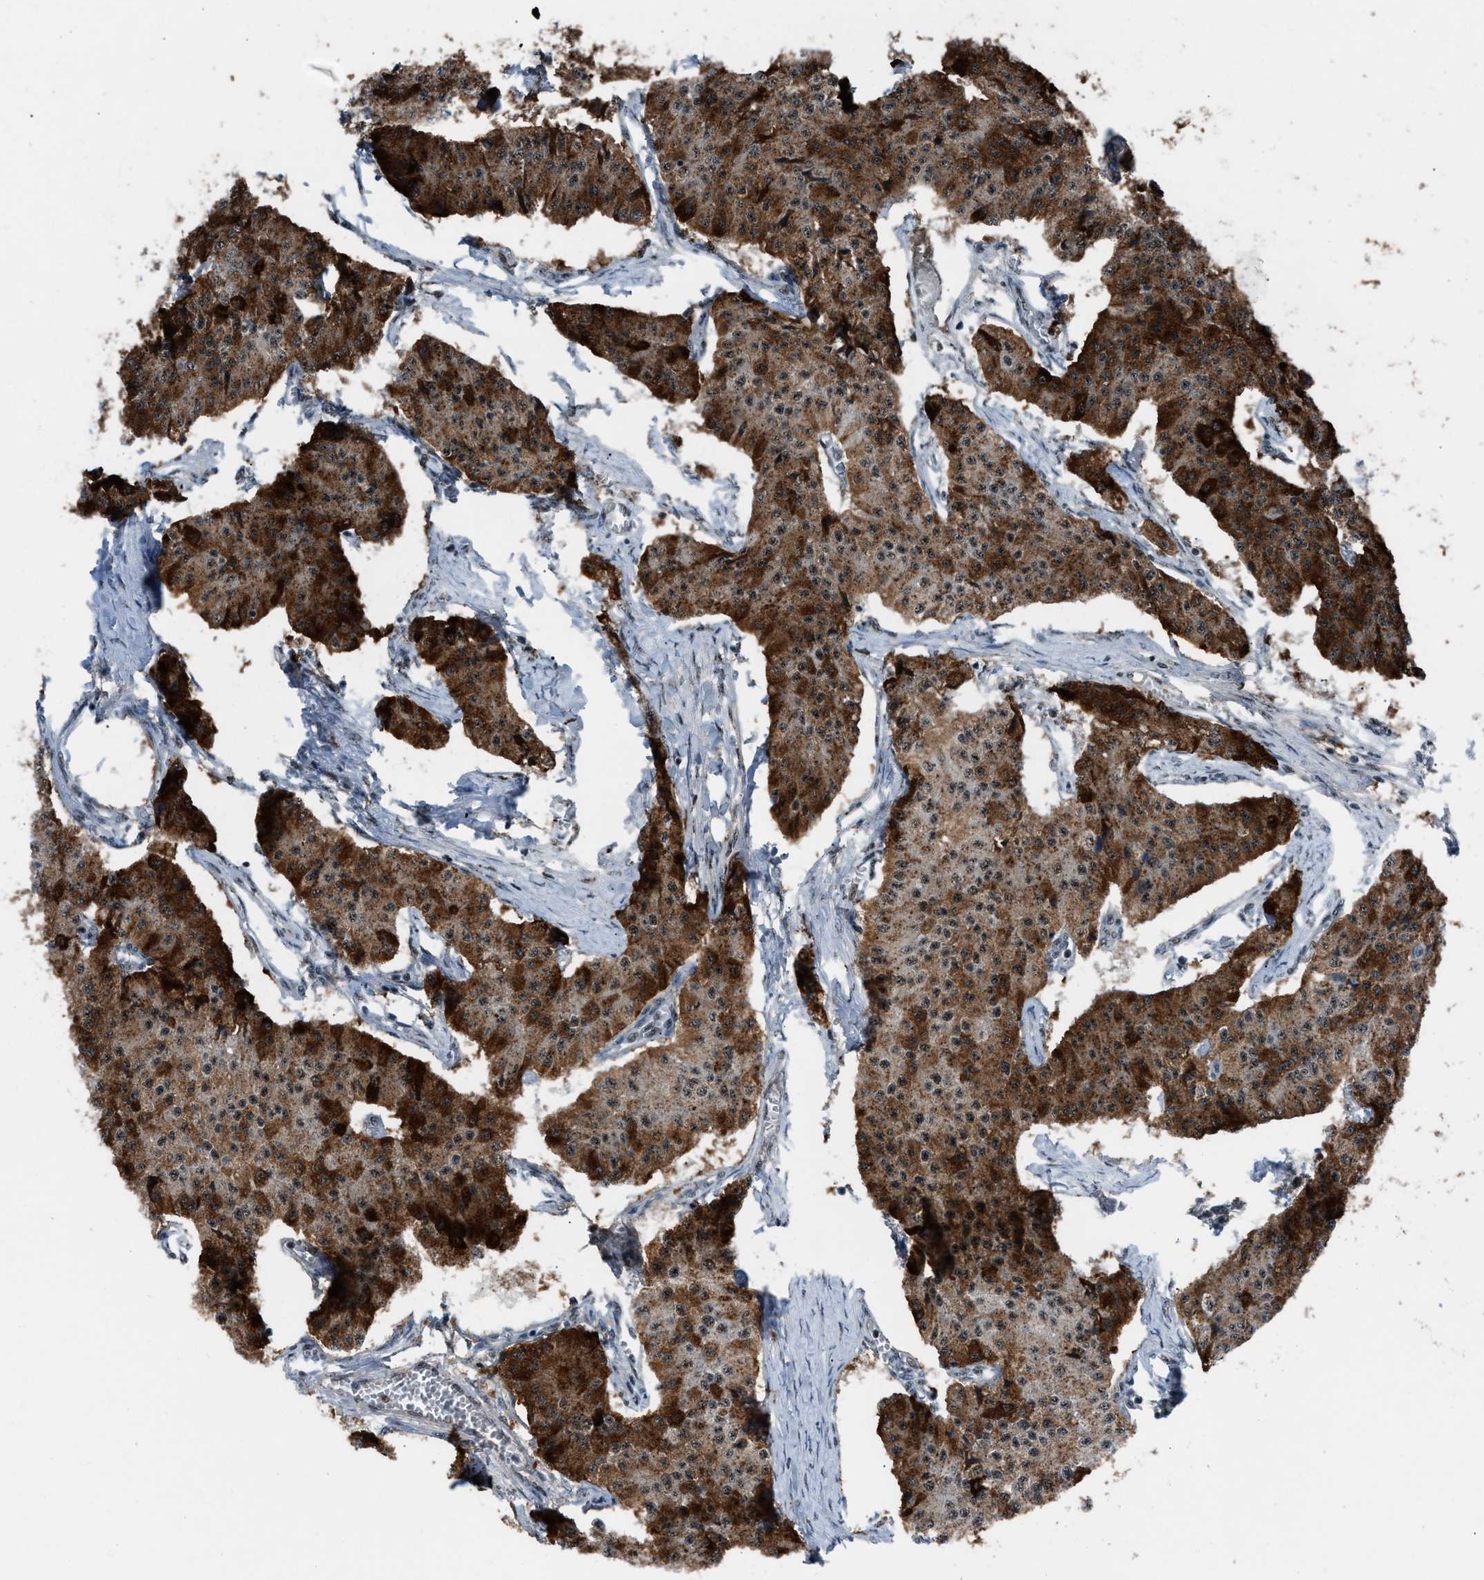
{"staining": {"intensity": "strong", "quantity": ">75%", "location": "cytoplasmic/membranous,nuclear"}, "tissue": "carcinoid", "cell_type": "Tumor cells", "image_type": "cancer", "snomed": [{"axis": "morphology", "description": "Carcinoid, malignant, NOS"}, {"axis": "topography", "description": "Colon"}], "caption": "A high amount of strong cytoplasmic/membranous and nuclear staining is identified in about >75% of tumor cells in carcinoid tissue.", "gene": "CENPP", "patient": {"sex": "female", "age": 52}}